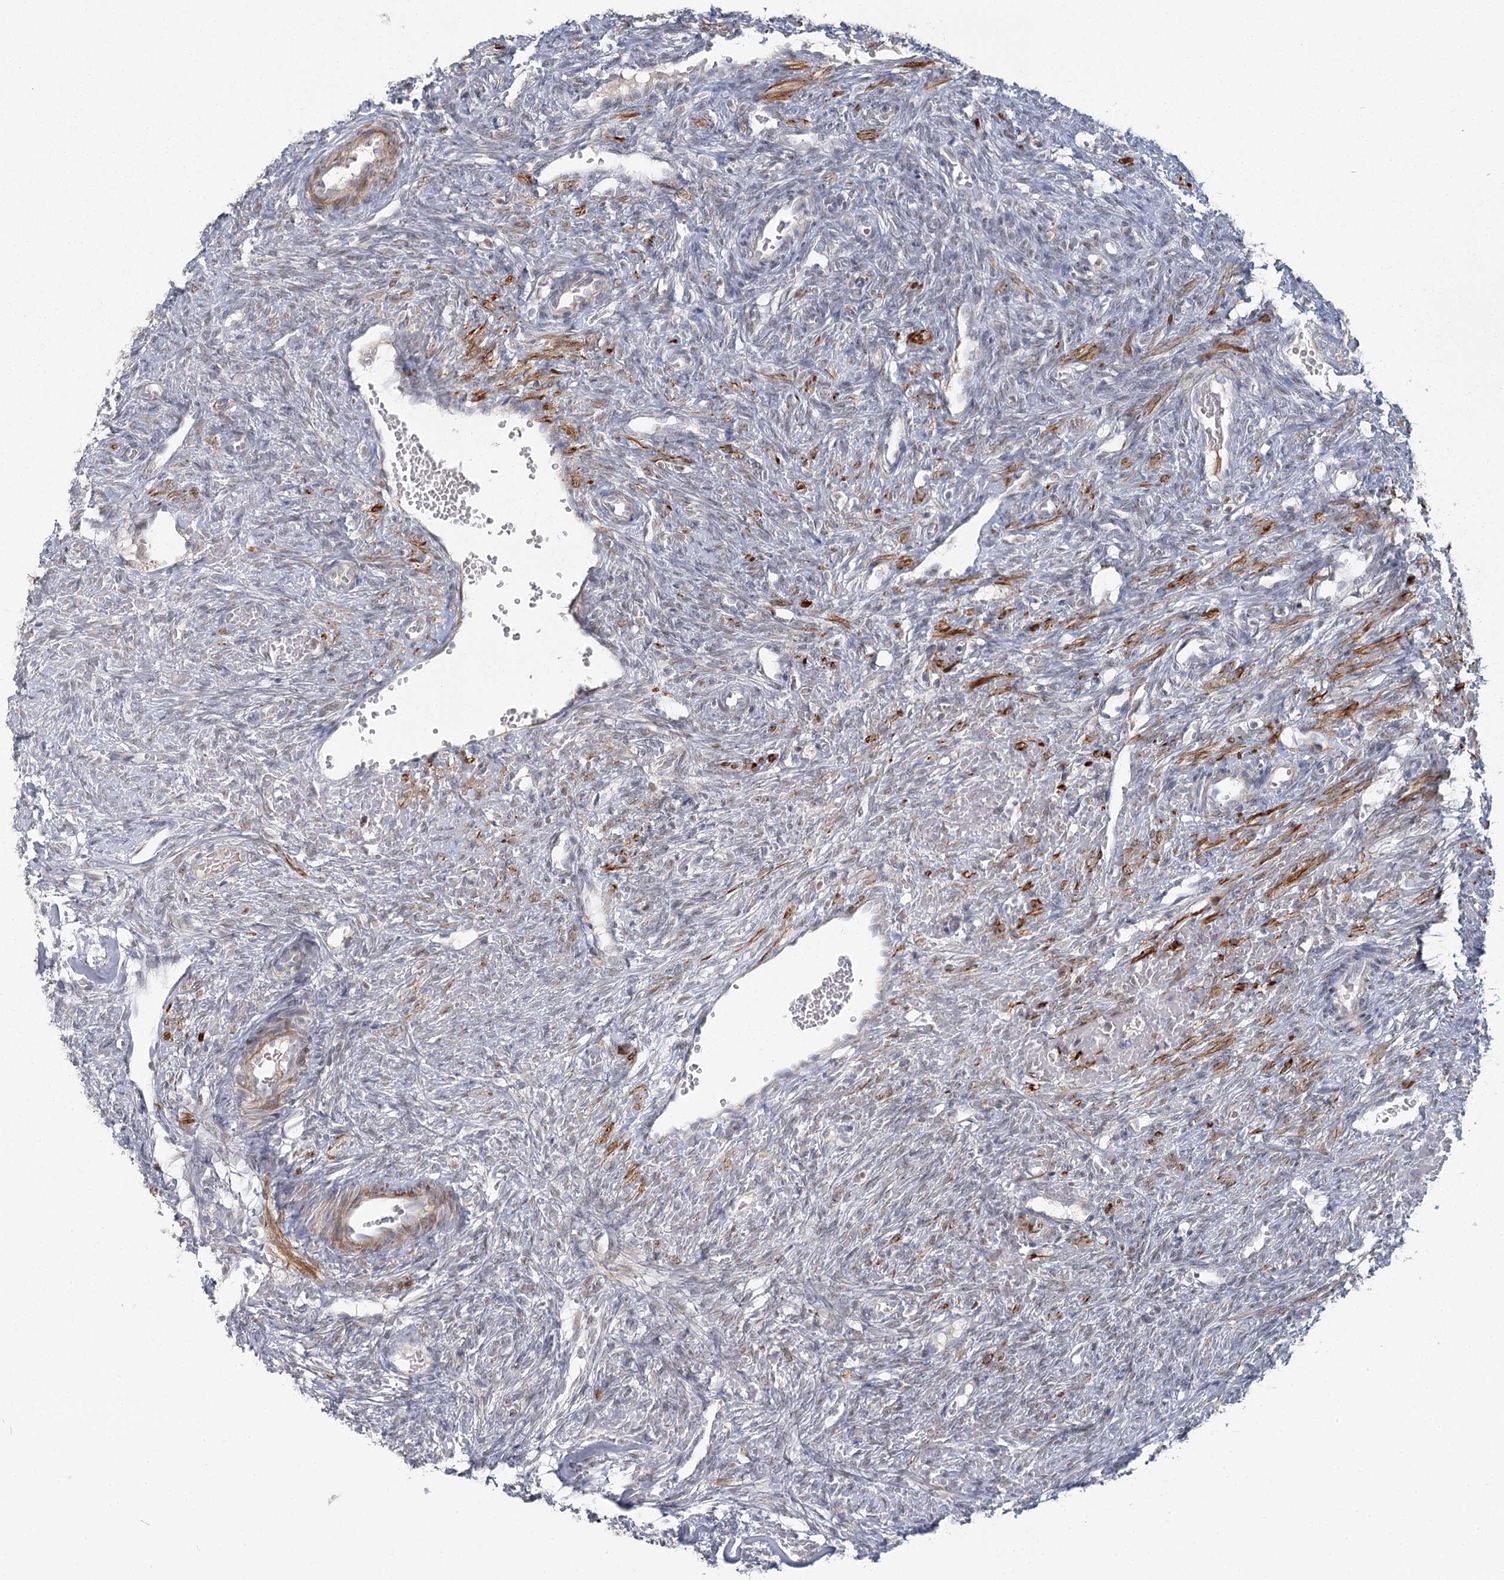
{"staining": {"intensity": "weak", "quantity": "<25%", "location": "cytoplasmic/membranous"}, "tissue": "ovary", "cell_type": "Follicle cells", "image_type": "normal", "snomed": [{"axis": "morphology", "description": "Normal tissue, NOS"}, {"axis": "topography", "description": "Ovary"}], "caption": "IHC of normal ovary displays no expression in follicle cells. The staining is performed using DAB brown chromogen with nuclei counter-stained in using hematoxylin.", "gene": "USP11", "patient": {"sex": "female", "age": 41}}